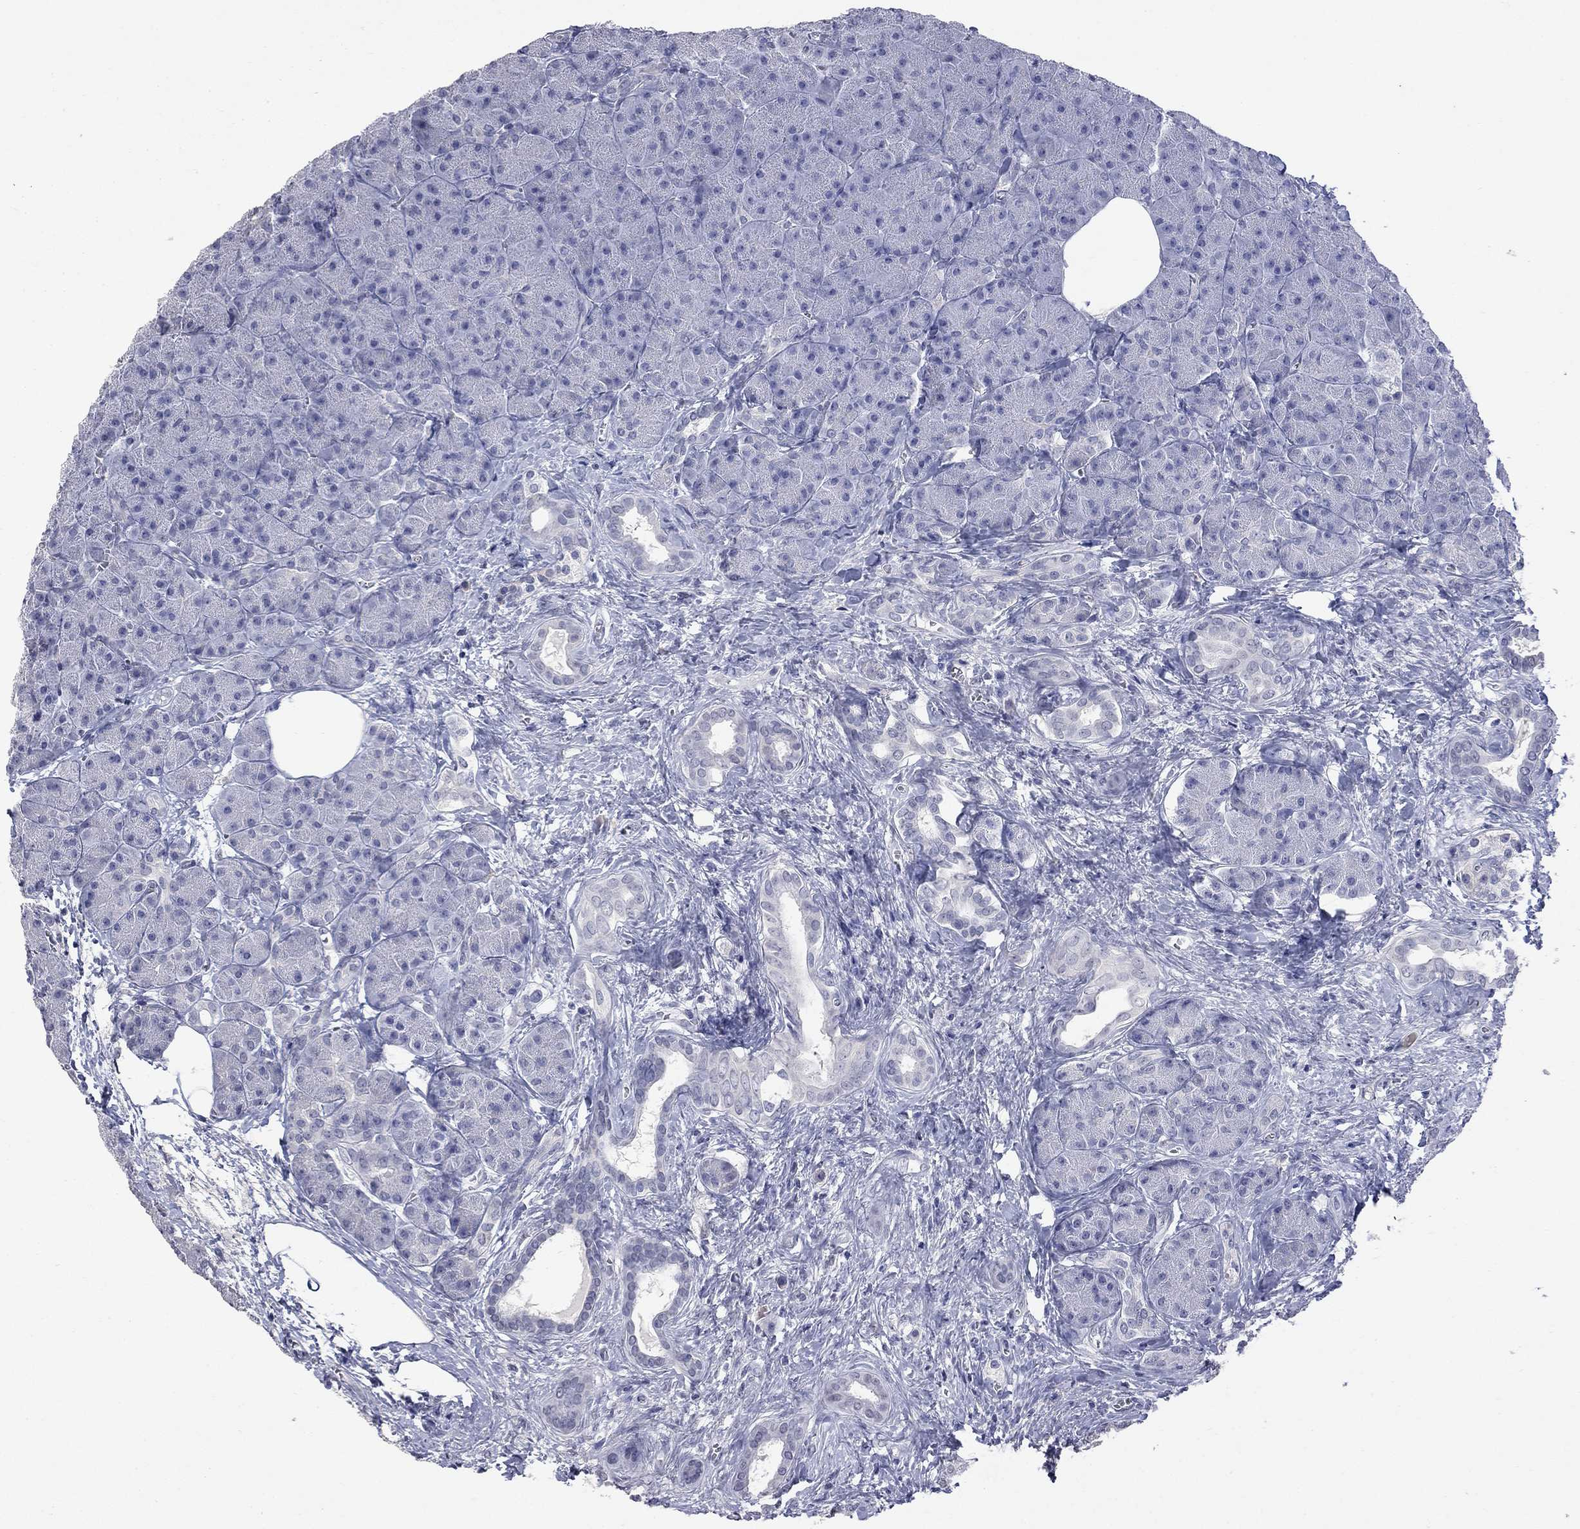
{"staining": {"intensity": "negative", "quantity": "none", "location": "none"}, "tissue": "pancreas", "cell_type": "Exocrine glandular cells", "image_type": "normal", "snomed": [{"axis": "morphology", "description": "Normal tissue, NOS"}, {"axis": "topography", "description": "Pancreas"}], "caption": "An immunohistochemistry histopathology image of normal pancreas is shown. There is no staining in exocrine glandular cells of pancreas. (Brightfield microscopy of DAB (3,3'-diaminobenzidine) immunohistochemistry at high magnification).", "gene": "SLC51A", "patient": {"sex": "male", "age": 61}}